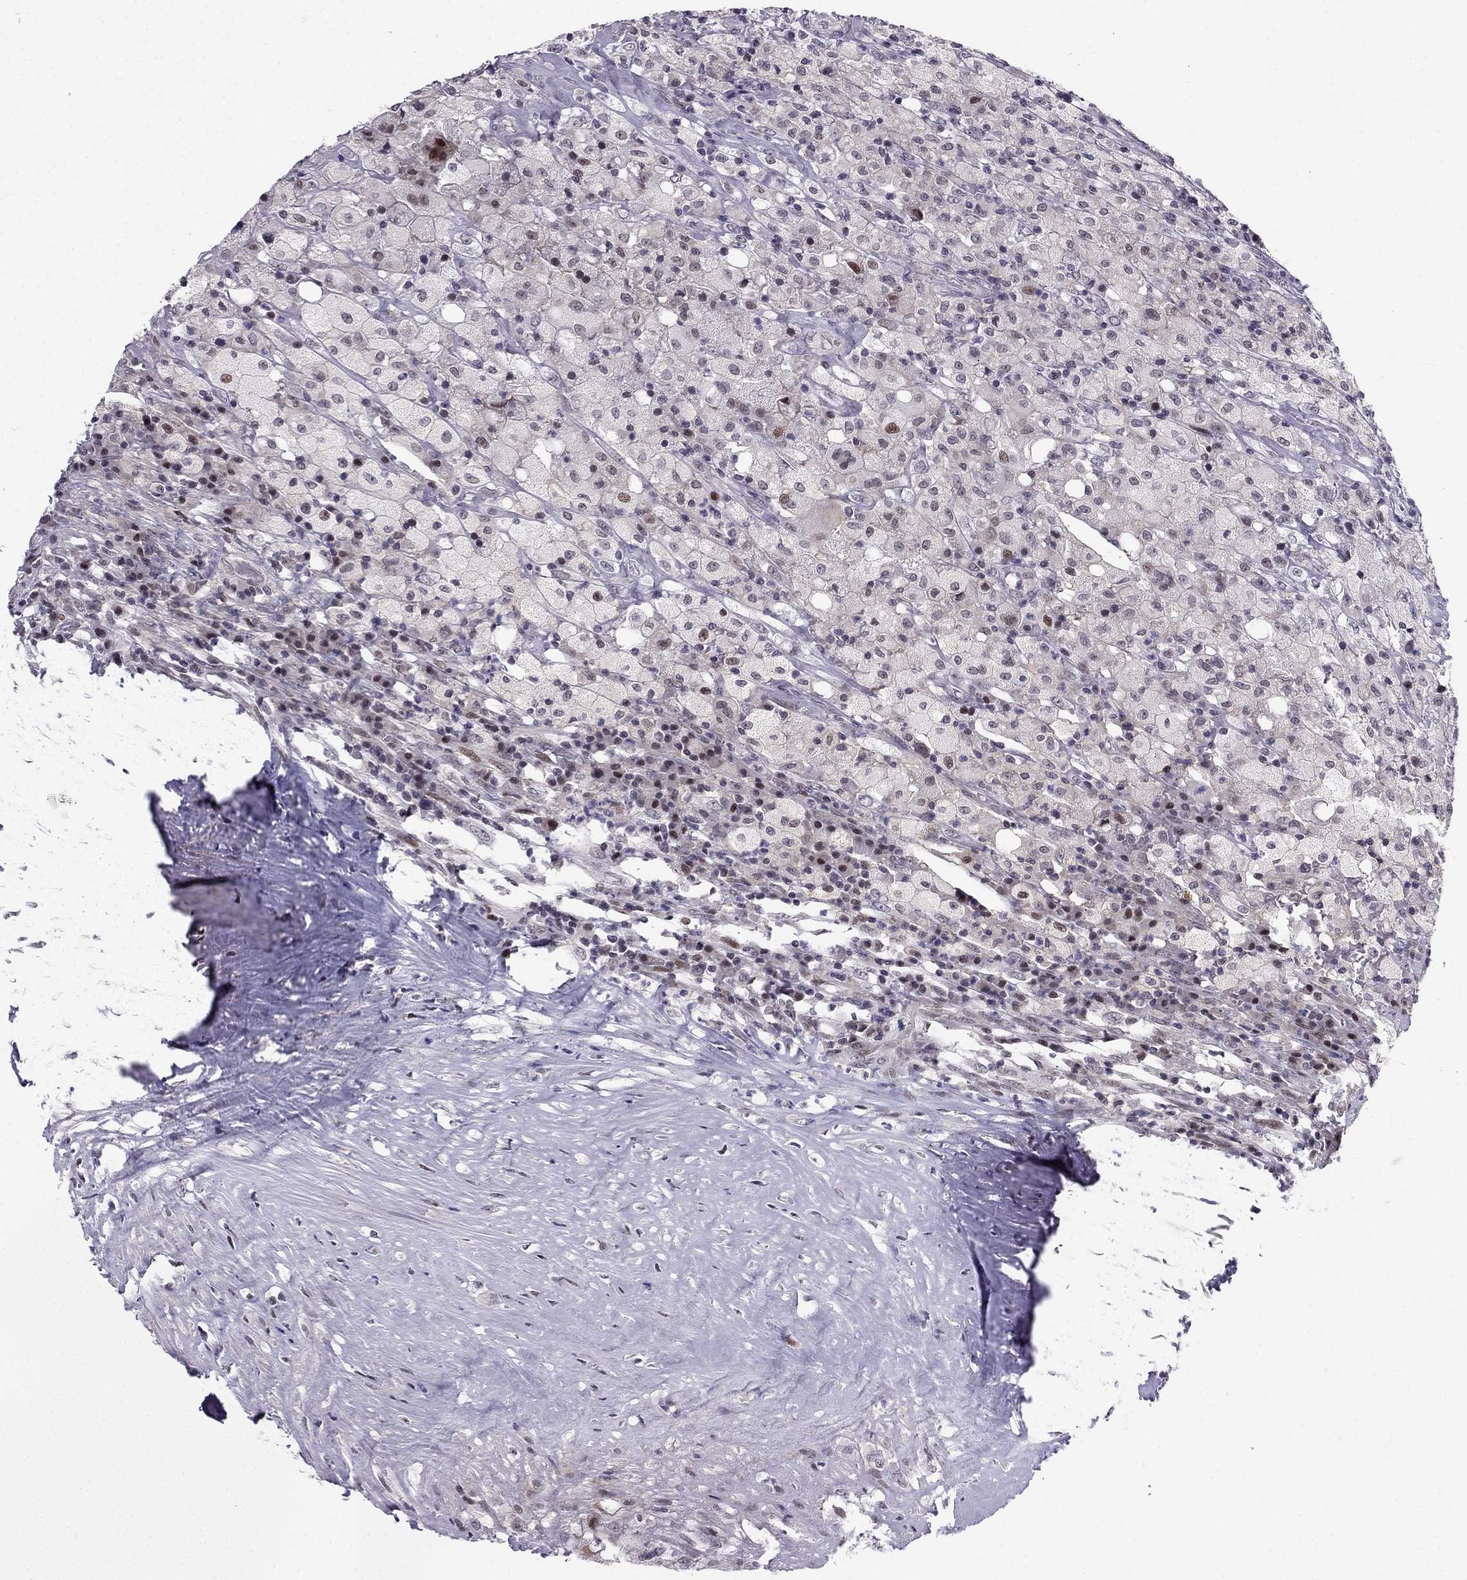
{"staining": {"intensity": "negative", "quantity": "none", "location": "none"}, "tissue": "testis cancer", "cell_type": "Tumor cells", "image_type": "cancer", "snomed": [{"axis": "morphology", "description": "Necrosis, NOS"}, {"axis": "morphology", "description": "Carcinoma, Embryonal, NOS"}, {"axis": "topography", "description": "Testis"}], "caption": "High magnification brightfield microscopy of testis embryonal carcinoma stained with DAB (3,3'-diaminobenzidine) (brown) and counterstained with hematoxylin (blue): tumor cells show no significant expression. Nuclei are stained in blue.", "gene": "RPRD2", "patient": {"sex": "male", "age": 19}}